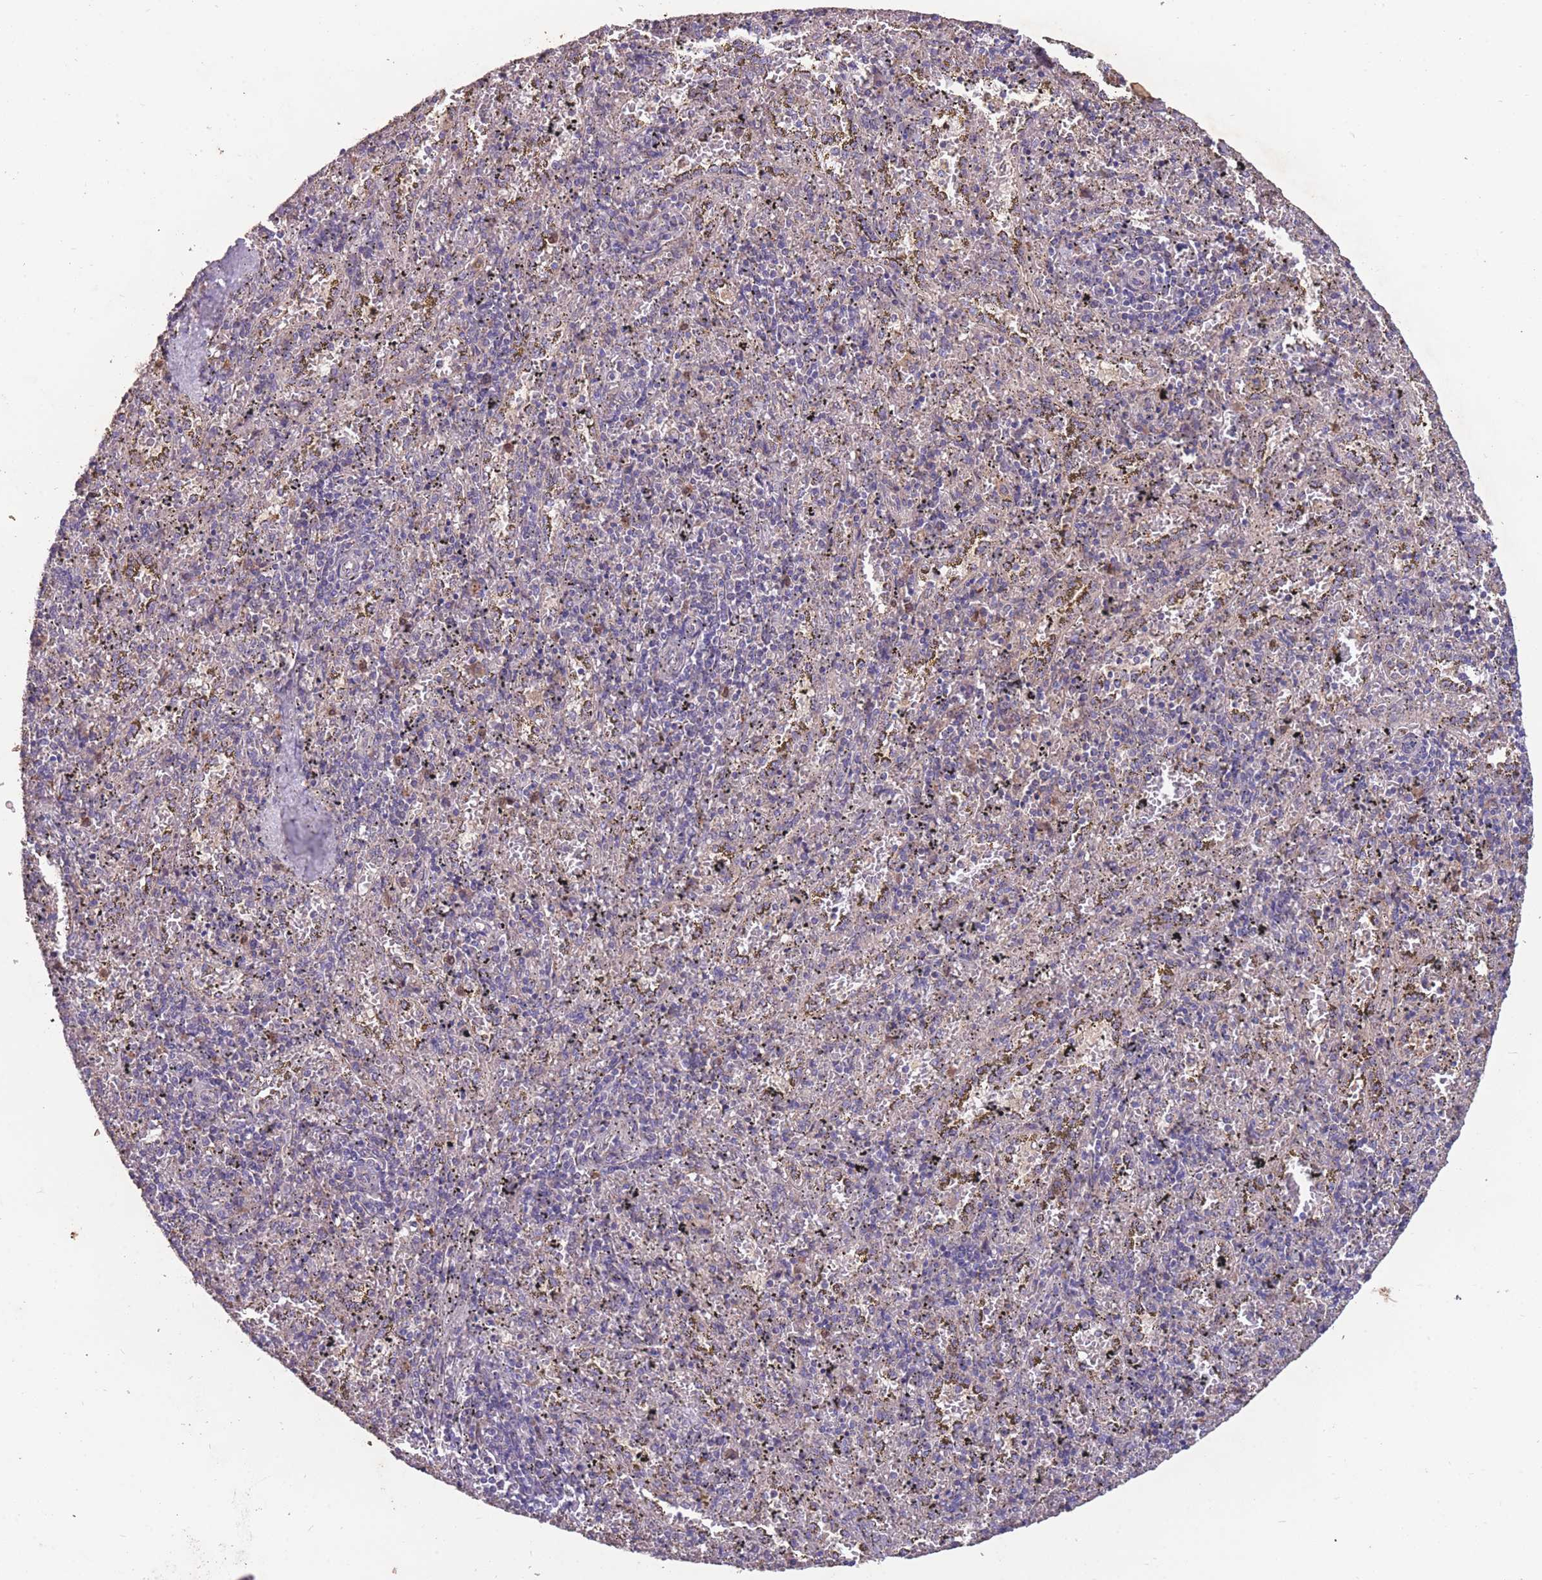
{"staining": {"intensity": "negative", "quantity": "none", "location": "none"}, "tissue": "spleen", "cell_type": "Cells in red pulp", "image_type": "normal", "snomed": [{"axis": "morphology", "description": "Normal tissue, NOS"}, {"axis": "topography", "description": "Spleen"}], "caption": "This is an IHC micrograph of normal spleen. There is no positivity in cells in red pulp.", "gene": "STIM2", "patient": {"sex": "male", "age": 11}}